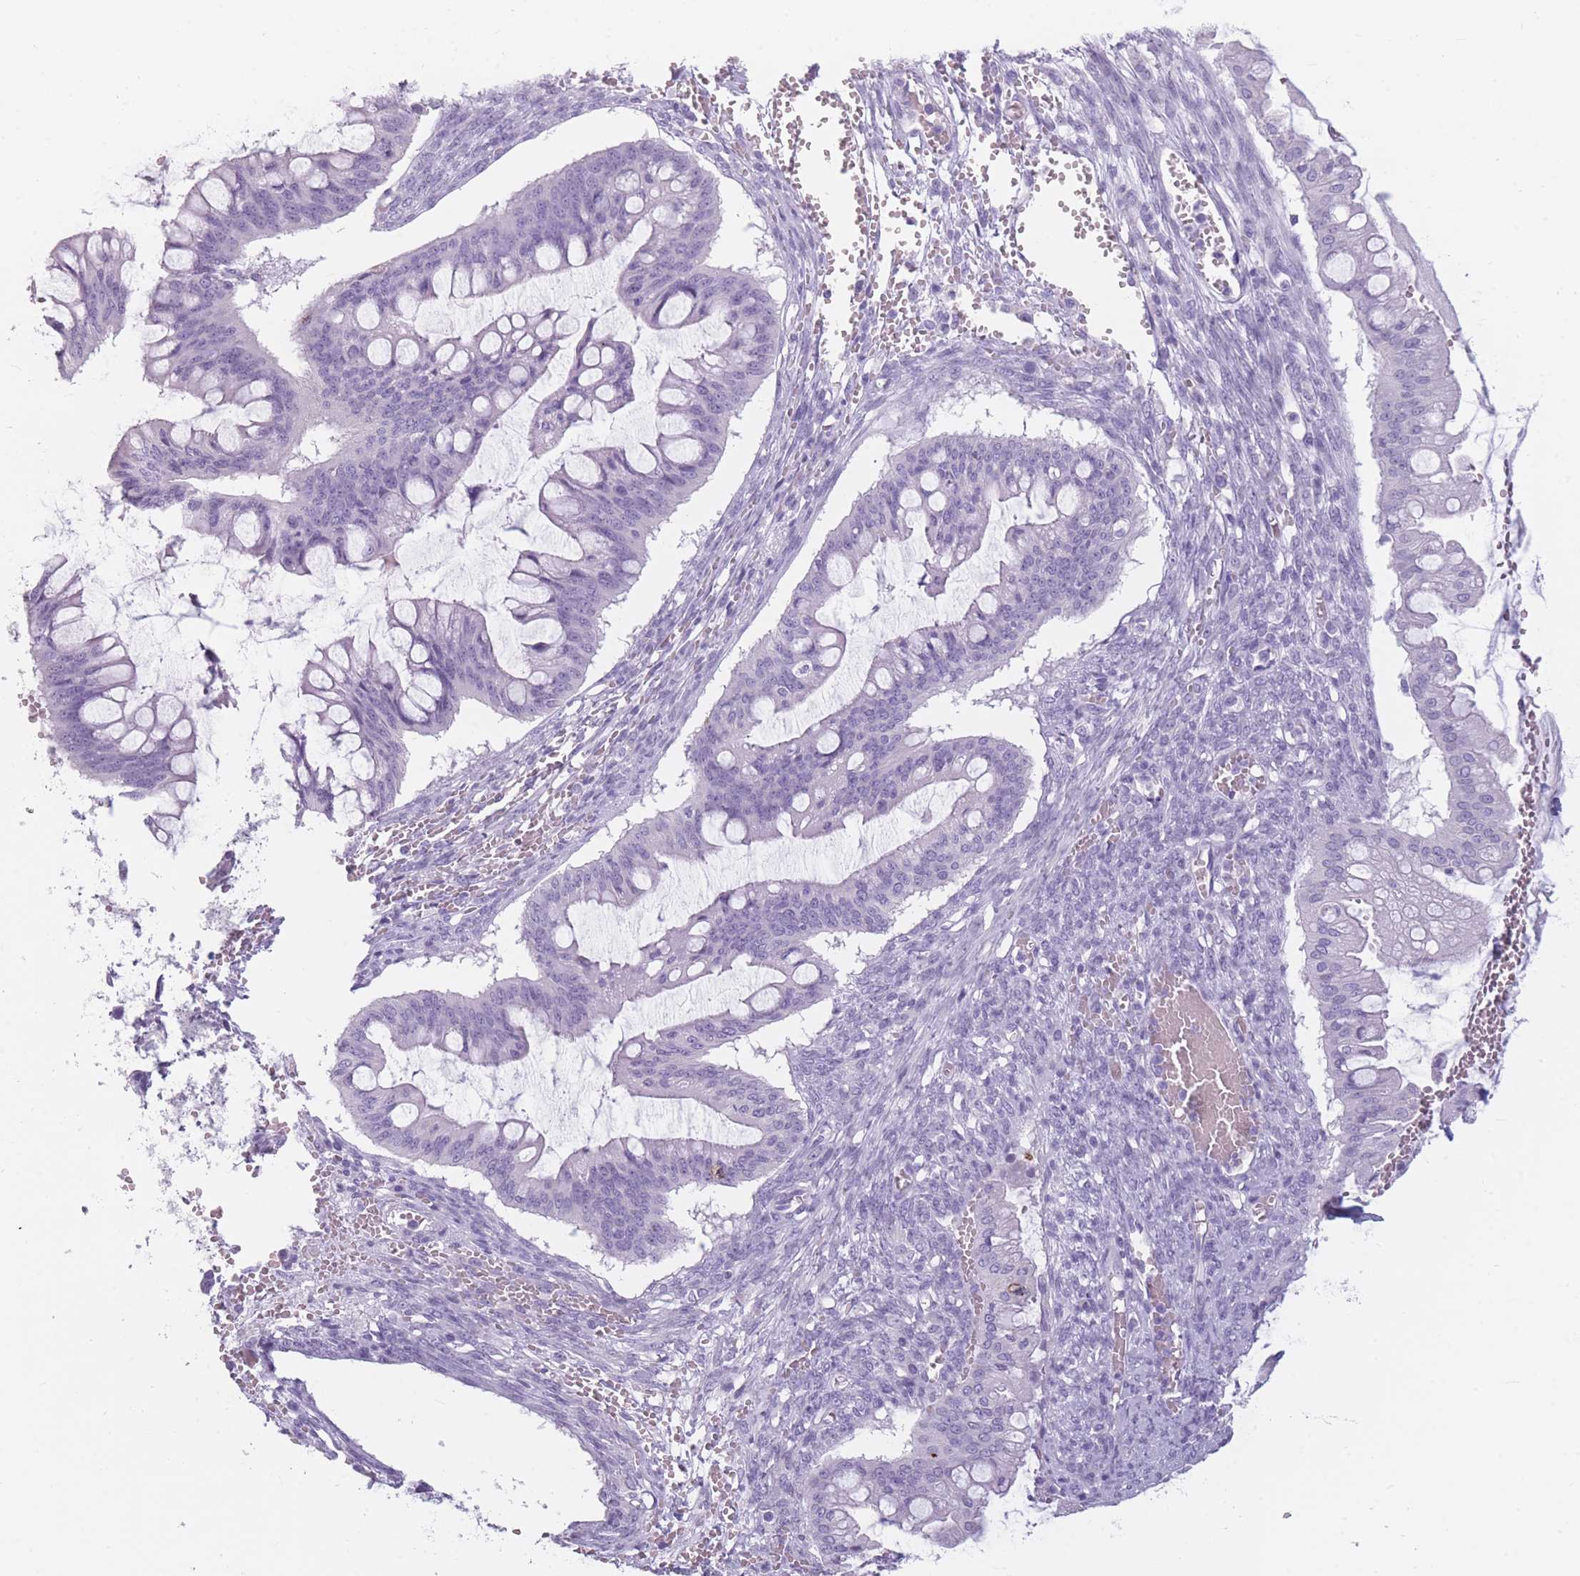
{"staining": {"intensity": "negative", "quantity": "none", "location": "none"}, "tissue": "ovarian cancer", "cell_type": "Tumor cells", "image_type": "cancer", "snomed": [{"axis": "morphology", "description": "Cystadenocarcinoma, mucinous, NOS"}, {"axis": "topography", "description": "Ovary"}], "caption": "High magnification brightfield microscopy of ovarian cancer stained with DAB (brown) and counterstained with hematoxylin (blue): tumor cells show no significant expression. (Brightfield microscopy of DAB IHC at high magnification).", "gene": "CCNO", "patient": {"sex": "female", "age": 73}}